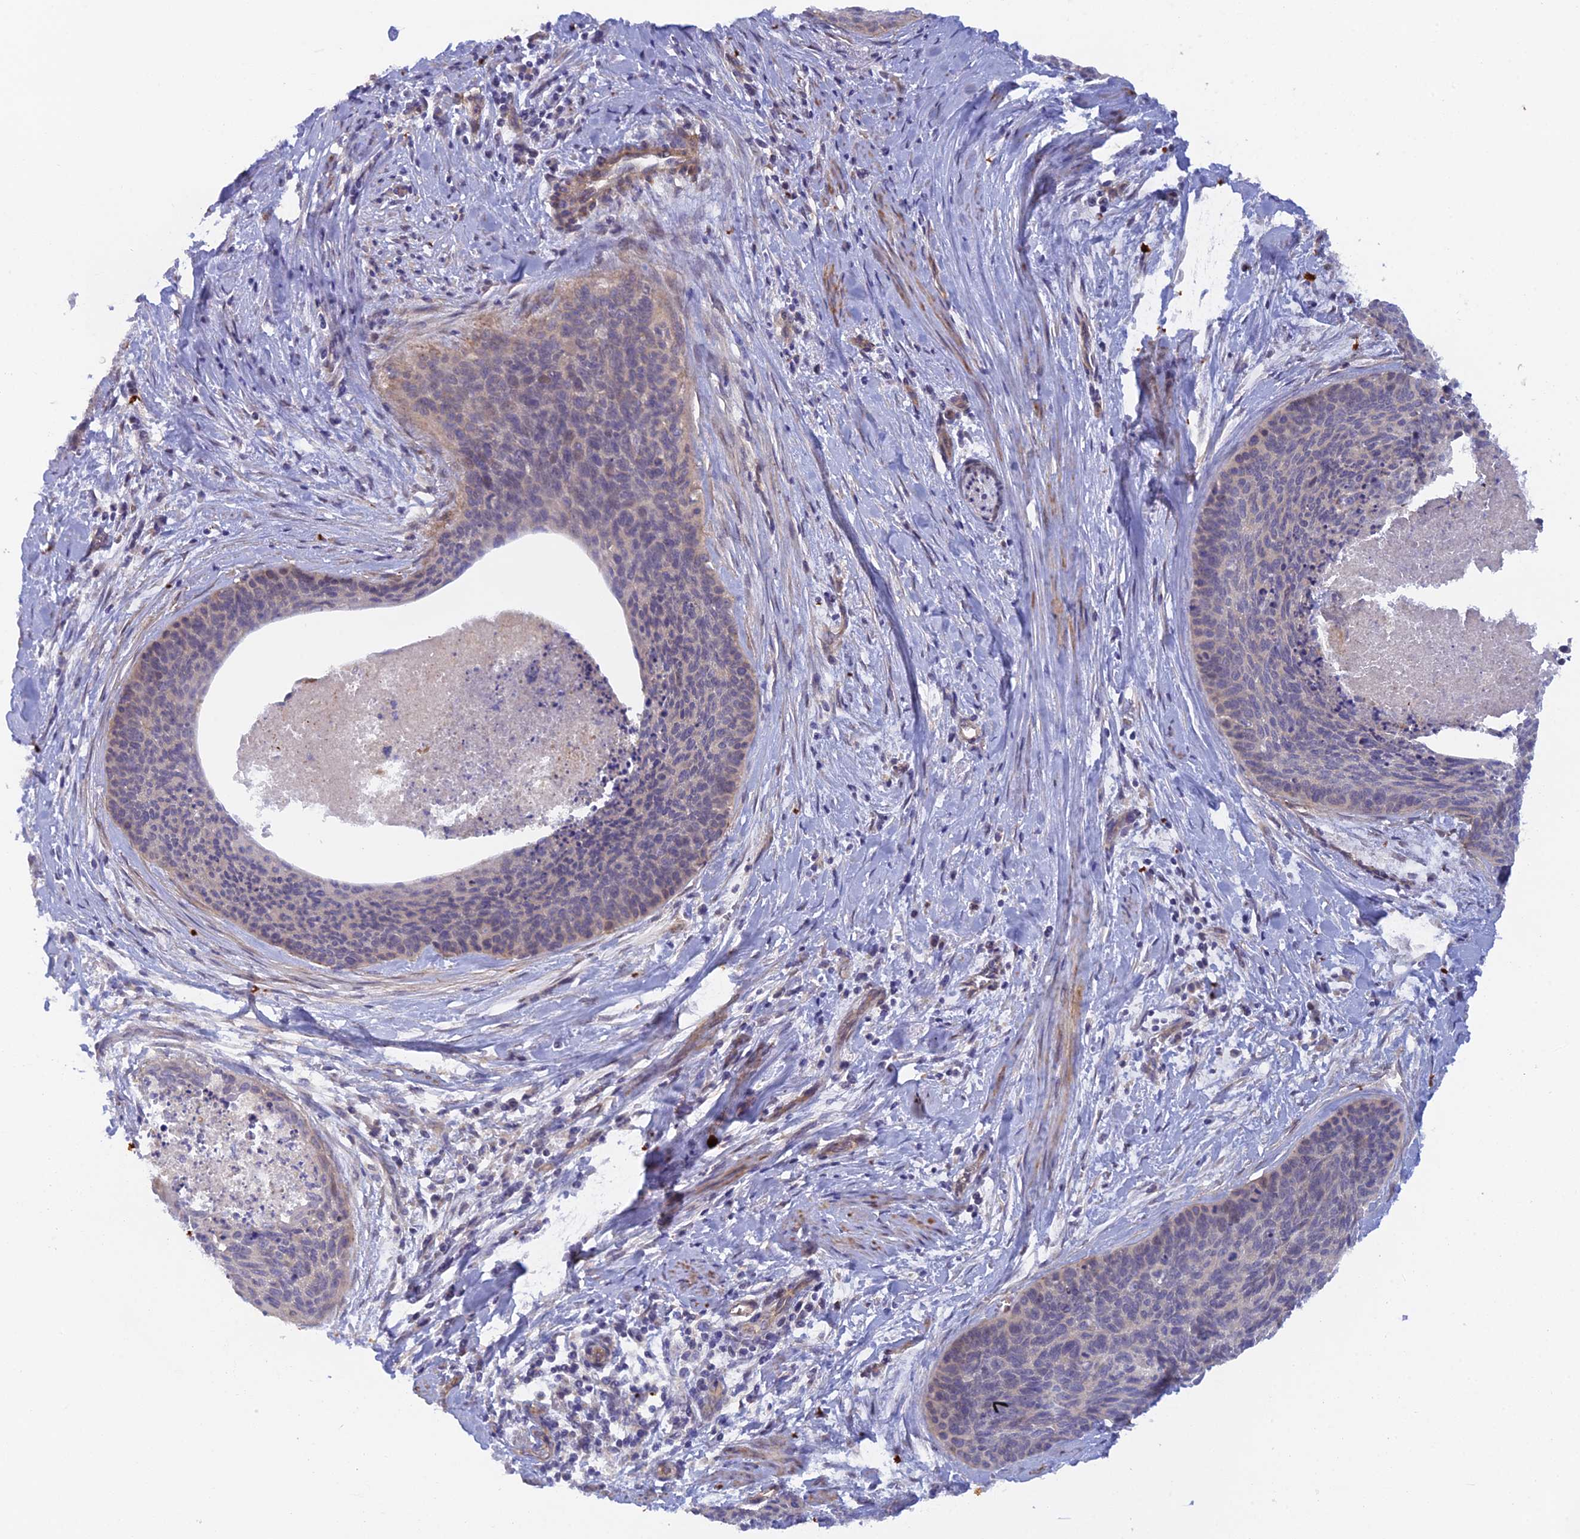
{"staining": {"intensity": "weak", "quantity": "<25%", "location": "cytoplasmic/membranous"}, "tissue": "cervical cancer", "cell_type": "Tumor cells", "image_type": "cancer", "snomed": [{"axis": "morphology", "description": "Squamous cell carcinoma, NOS"}, {"axis": "topography", "description": "Cervix"}], "caption": "Tumor cells show no significant expression in cervical cancer (squamous cell carcinoma).", "gene": "FZR1", "patient": {"sex": "female", "age": 55}}